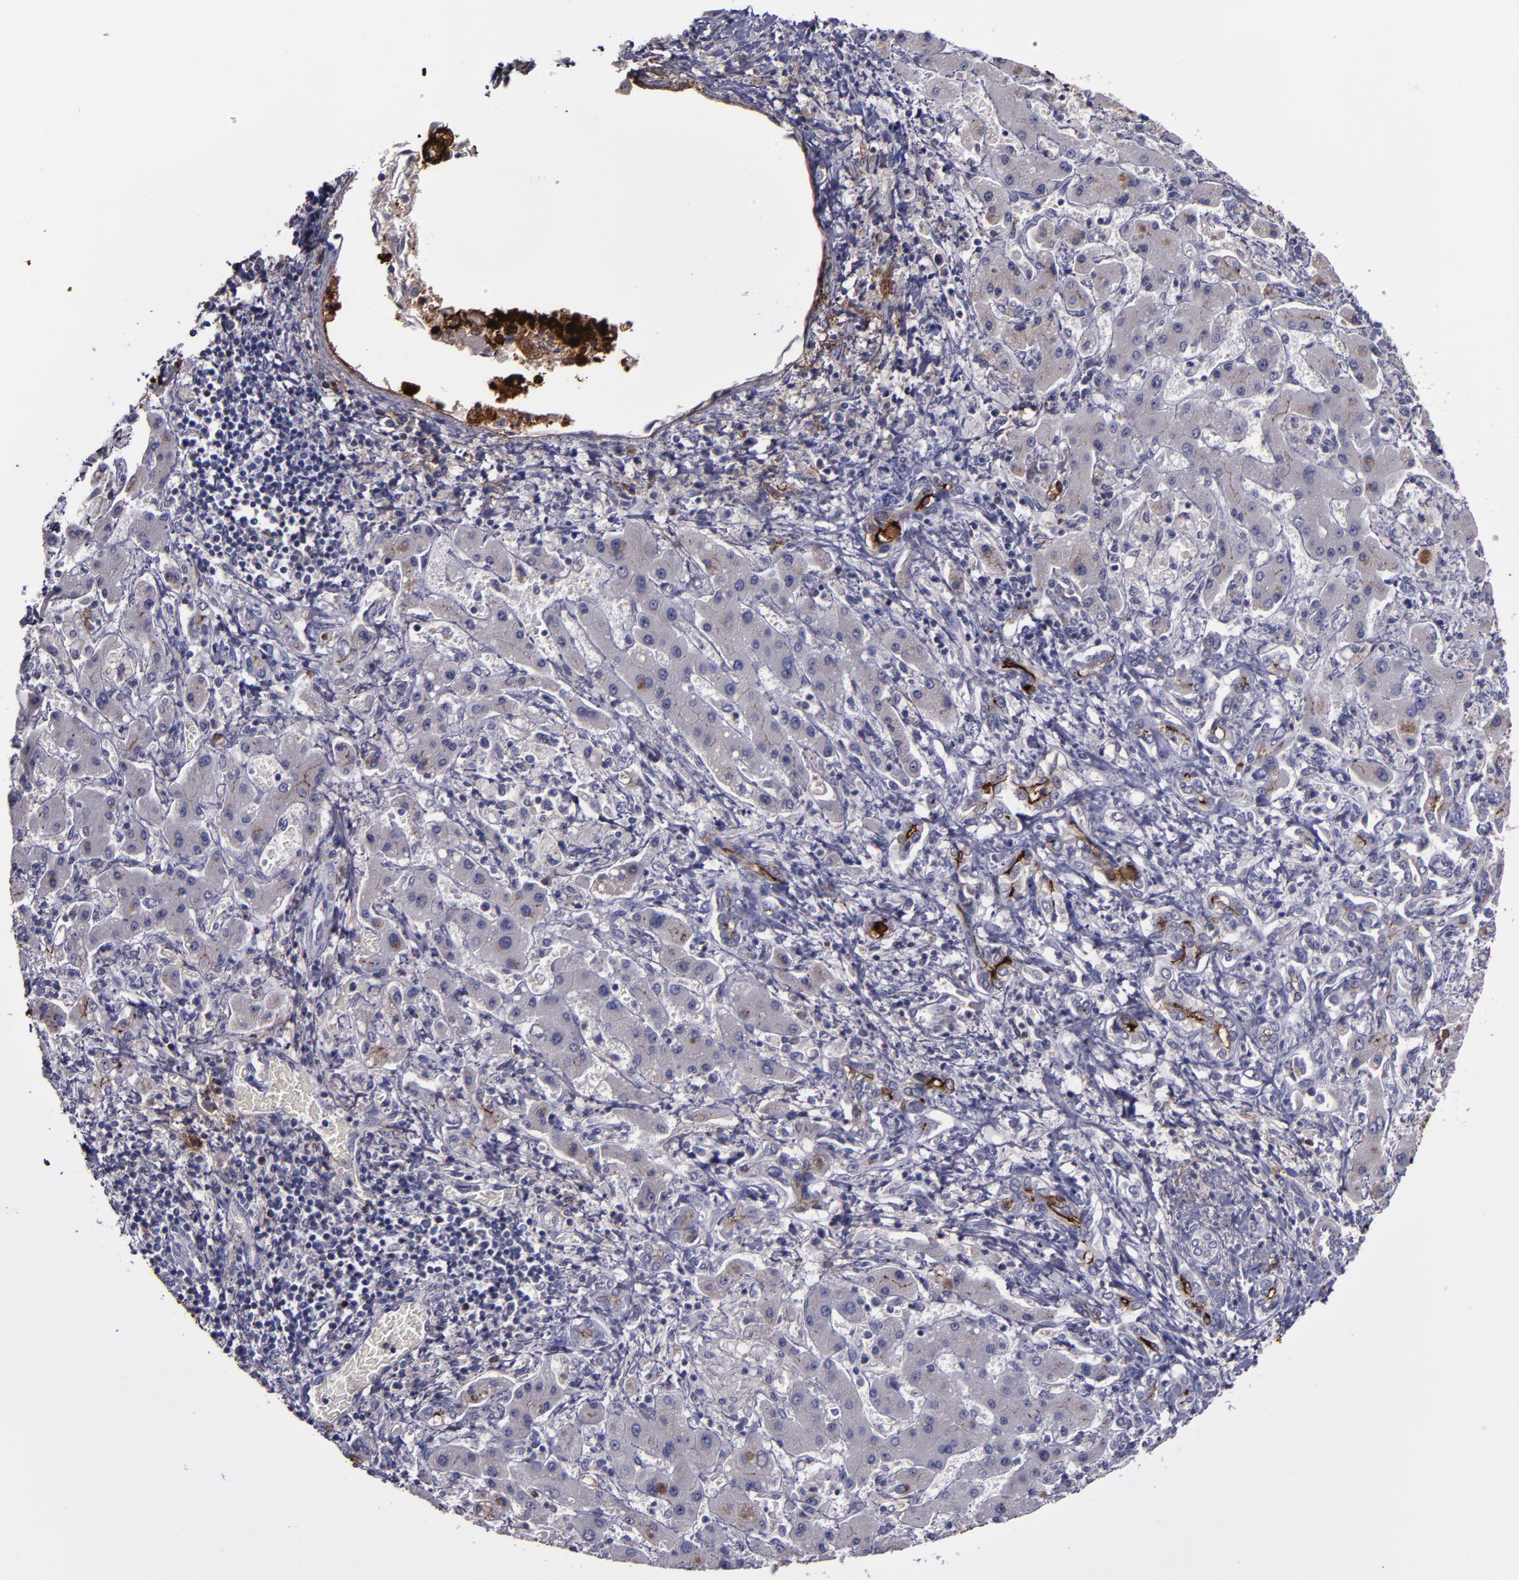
{"staining": {"intensity": "strong", "quantity": "25%-75%", "location": "cytoplasmic/membranous"}, "tissue": "liver cancer", "cell_type": "Tumor cells", "image_type": "cancer", "snomed": [{"axis": "morphology", "description": "Cholangiocarcinoma"}, {"axis": "topography", "description": "Liver"}], "caption": "The micrograph shows staining of liver cholangiocarcinoma, revealing strong cytoplasmic/membranous protein expression (brown color) within tumor cells.", "gene": "MFGE8", "patient": {"sex": "male", "age": 50}}